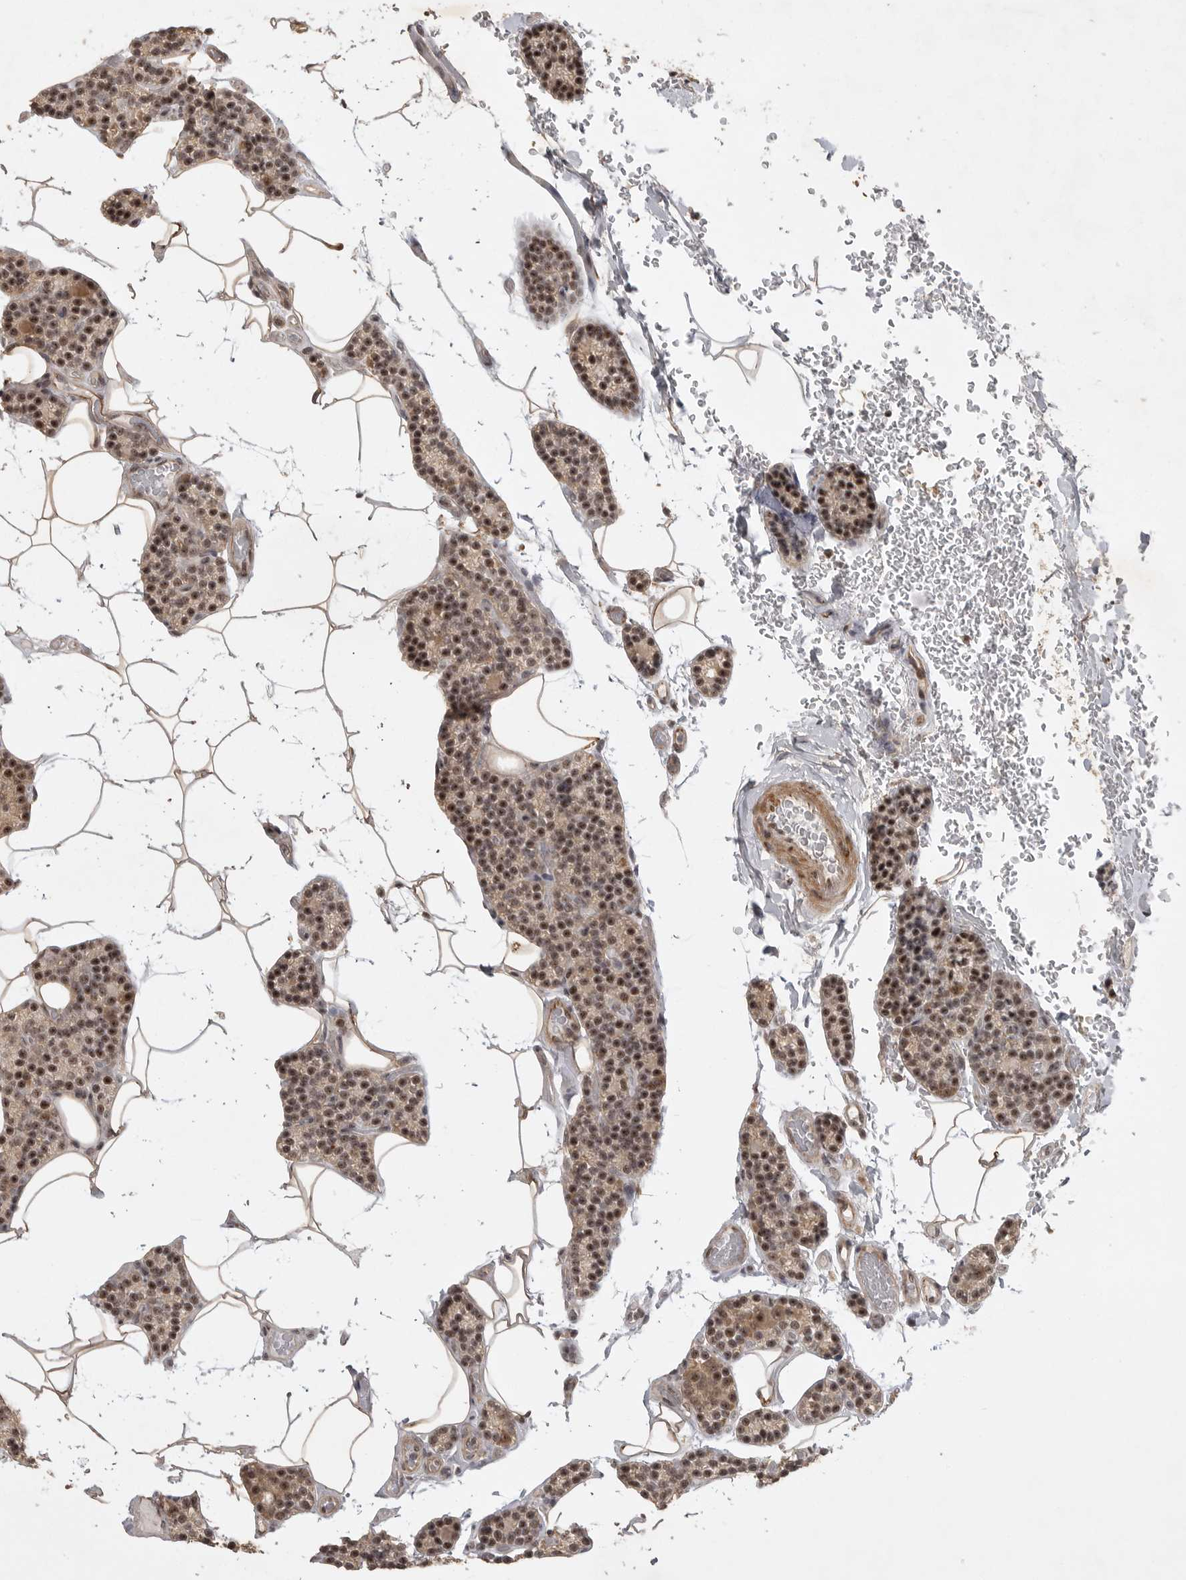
{"staining": {"intensity": "strong", "quantity": "25%-75%", "location": "cytoplasmic/membranous,nuclear"}, "tissue": "parathyroid gland", "cell_type": "Glandular cells", "image_type": "normal", "snomed": [{"axis": "morphology", "description": "Normal tissue, NOS"}, {"axis": "topography", "description": "Parathyroid gland"}], "caption": "A brown stain labels strong cytoplasmic/membranous,nuclear staining of a protein in glandular cells of benign human parathyroid gland. (DAB (3,3'-diaminobenzidine) IHC, brown staining for protein, blue staining for nuclei).", "gene": "POMP", "patient": {"sex": "male", "age": 52}}